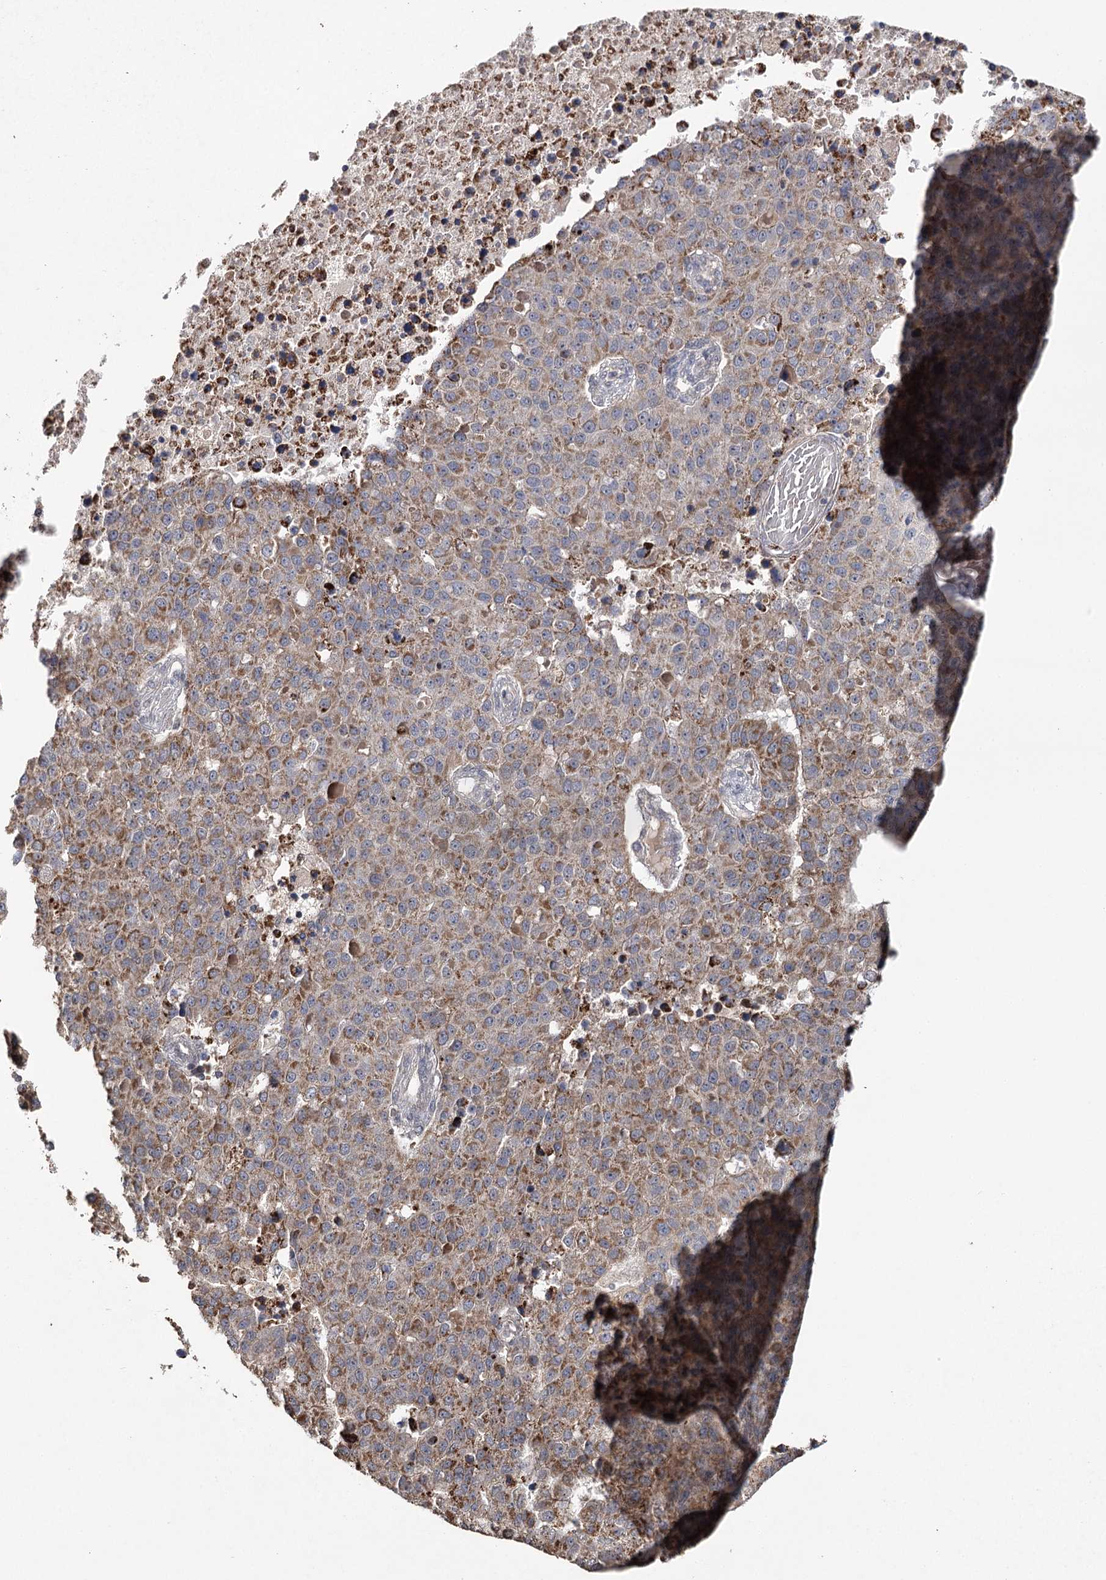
{"staining": {"intensity": "moderate", "quantity": ">75%", "location": "cytoplasmic/membranous"}, "tissue": "pancreatic cancer", "cell_type": "Tumor cells", "image_type": "cancer", "snomed": [{"axis": "morphology", "description": "Adenocarcinoma, NOS"}, {"axis": "topography", "description": "Pancreas"}], "caption": "Immunohistochemistry (IHC) (DAB (3,3'-diaminobenzidine)) staining of pancreatic adenocarcinoma reveals moderate cytoplasmic/membranous protein expression in approximately >75% of tumor cells. Immunohistochemistry (IHC) stains the protein in brown and the nuclei are stained blue.", "gene": "ZNRF3", "patient": {"sex": "female", "age": 61}}